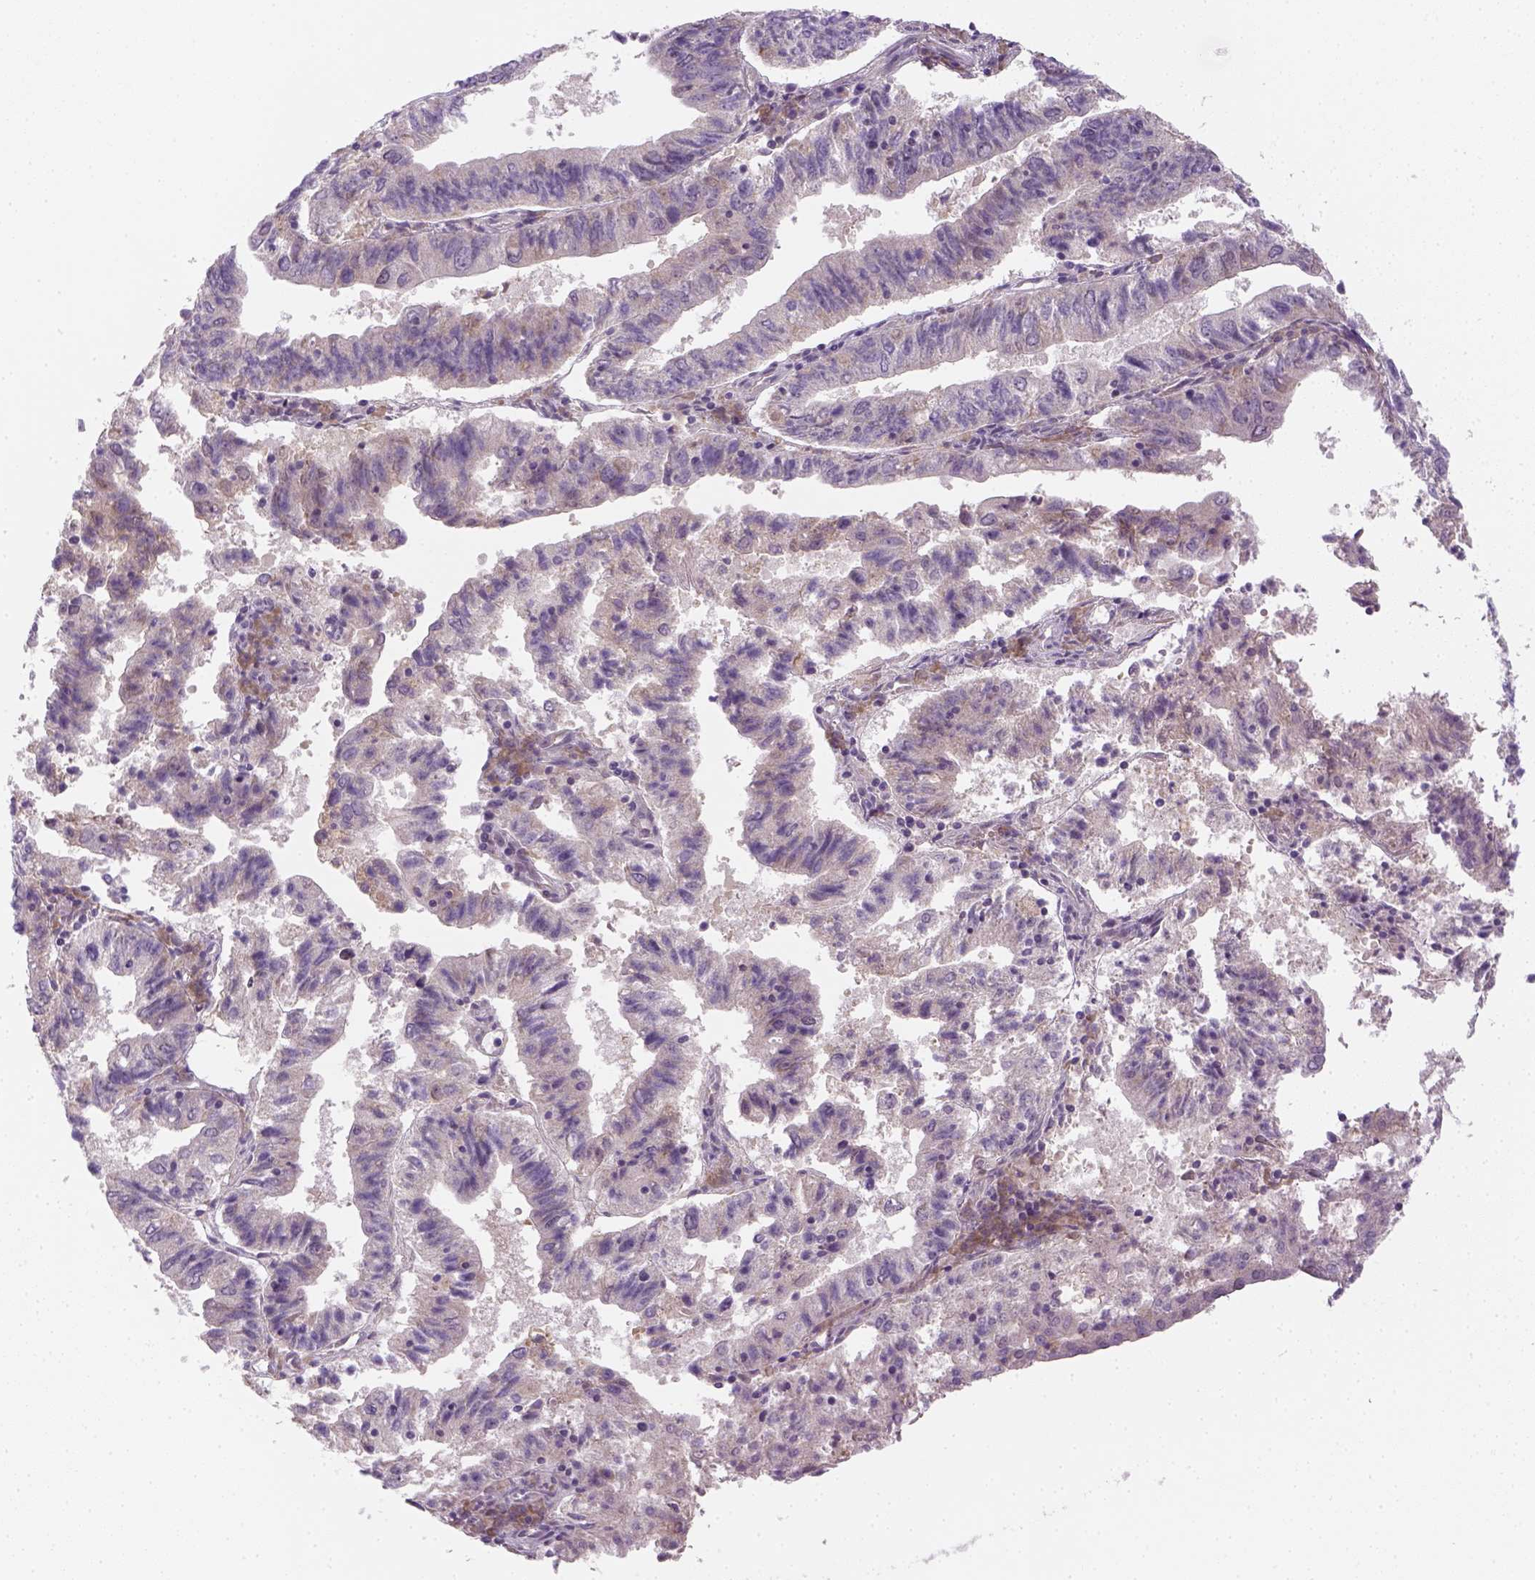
{"staining": {"intensity": "negative", "quantity": "none", "location": "none"}, "tissue": "endometrial cancer", "cell_type": "Tumor cells", "image_type": "cancer", "snomed": [{"axis": "morphology", "description": "Adenocarcinoma, NOS"}, {"axis": "topography", "description": "Endometrium"}], "caption": "Immunohistochemistry micrograph of endometrial cancer (adenocarcinoma) stained for a protein (brown), which shows no expression in tumor cells.", "gene": "MAGEB3", "patient": {"sex": "female", "age": 82}}